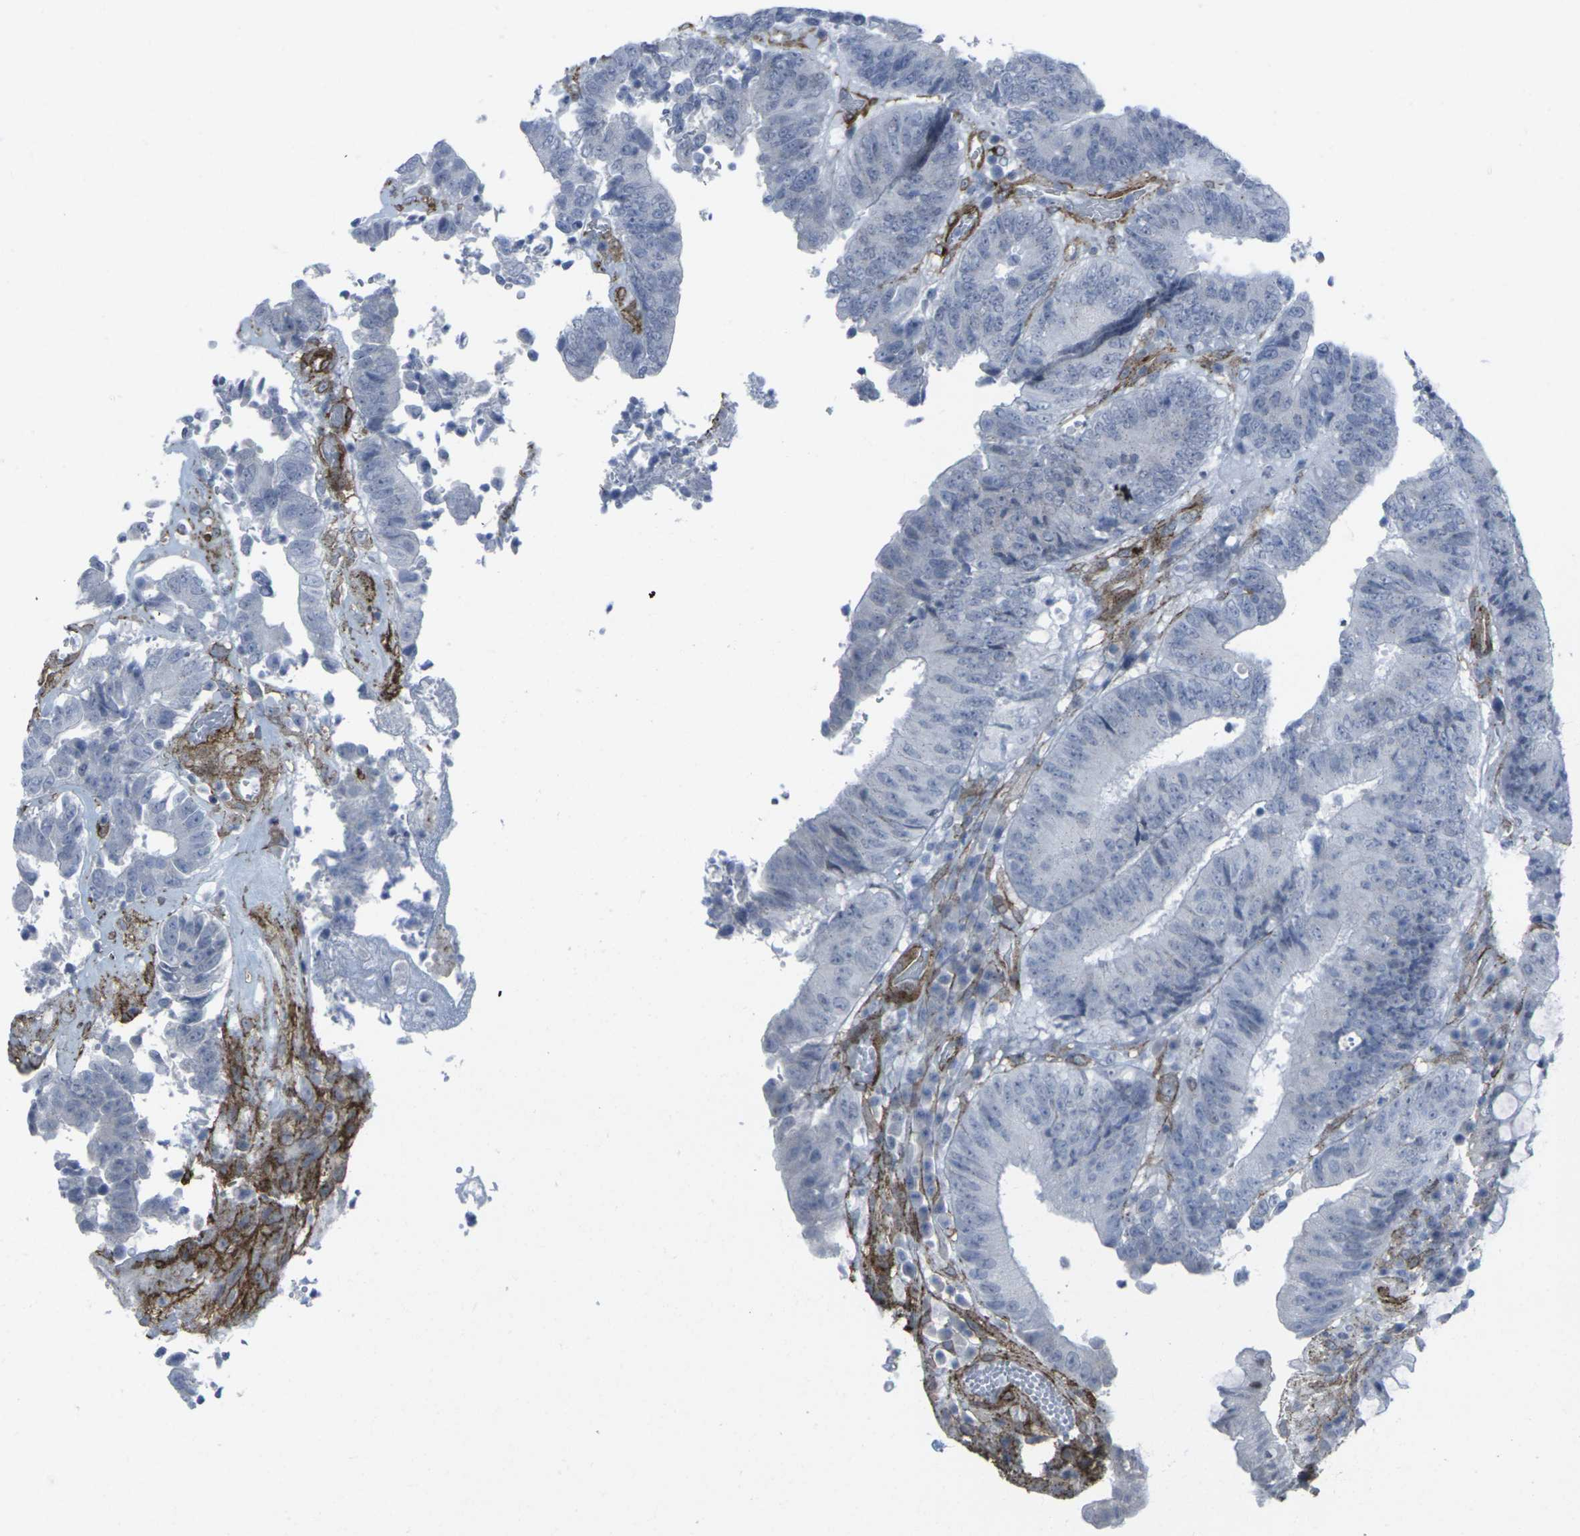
{"staining": {"intensity": "negative", "quantity": "none", "location": "none"}, "tissue": "colorectal cancer", "cell_type": "Tumor cells", "image_type": "cancer", "snomed": [{"axis": "morphology", "description": "Adenocarcinoma, NOS"}, {"axis": "topography", "description": "Rectum"}], "caption": "The image demonstrates no staining of tumor cells in colorectal cancer.", "gene": "CDH11", "patient": {"sex": "male", "age": 72}}